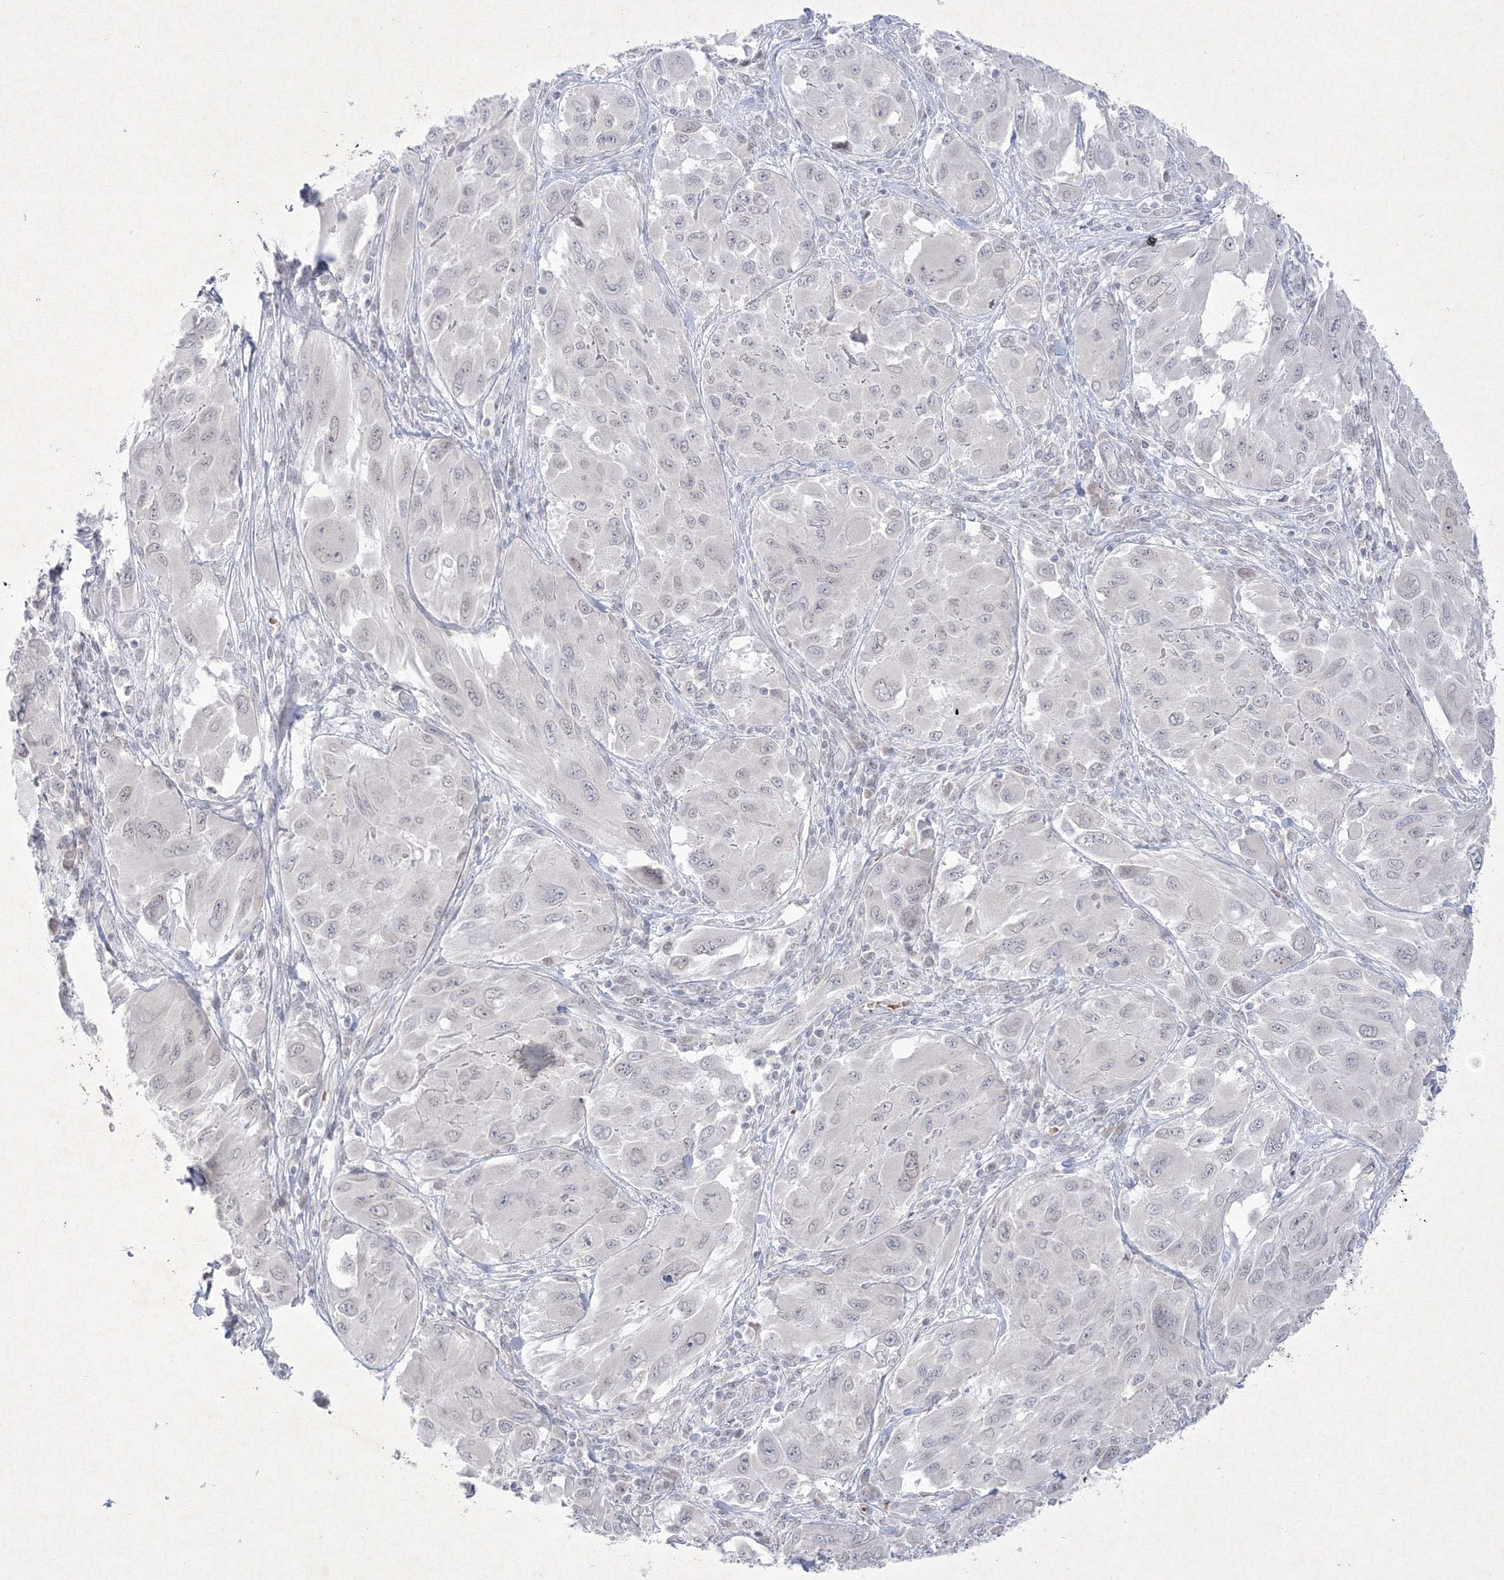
{"staining": {"intensity": "negative", "quantity": "none", "location": "none"}, "tissue": "melanoma", "cell_type": "Tumor cells", "image_type": "cancer", "snomed": [{"axis": "morphology", "description": "Malignant melanoma, NOS"}, {"axis": "topography", "description": "Skin"}], "caption": "DAB immunohistochemical staining of human melanoma demonstrates no significant expression in tumor cells. The staining was performed using DAB to visualize the protein expression in brown, while the nuclei were stained in blue with hematoxylin (Magnification: 20x).", "gene": "NXPE3", "patient": {"sex": "female", "age": 91}}